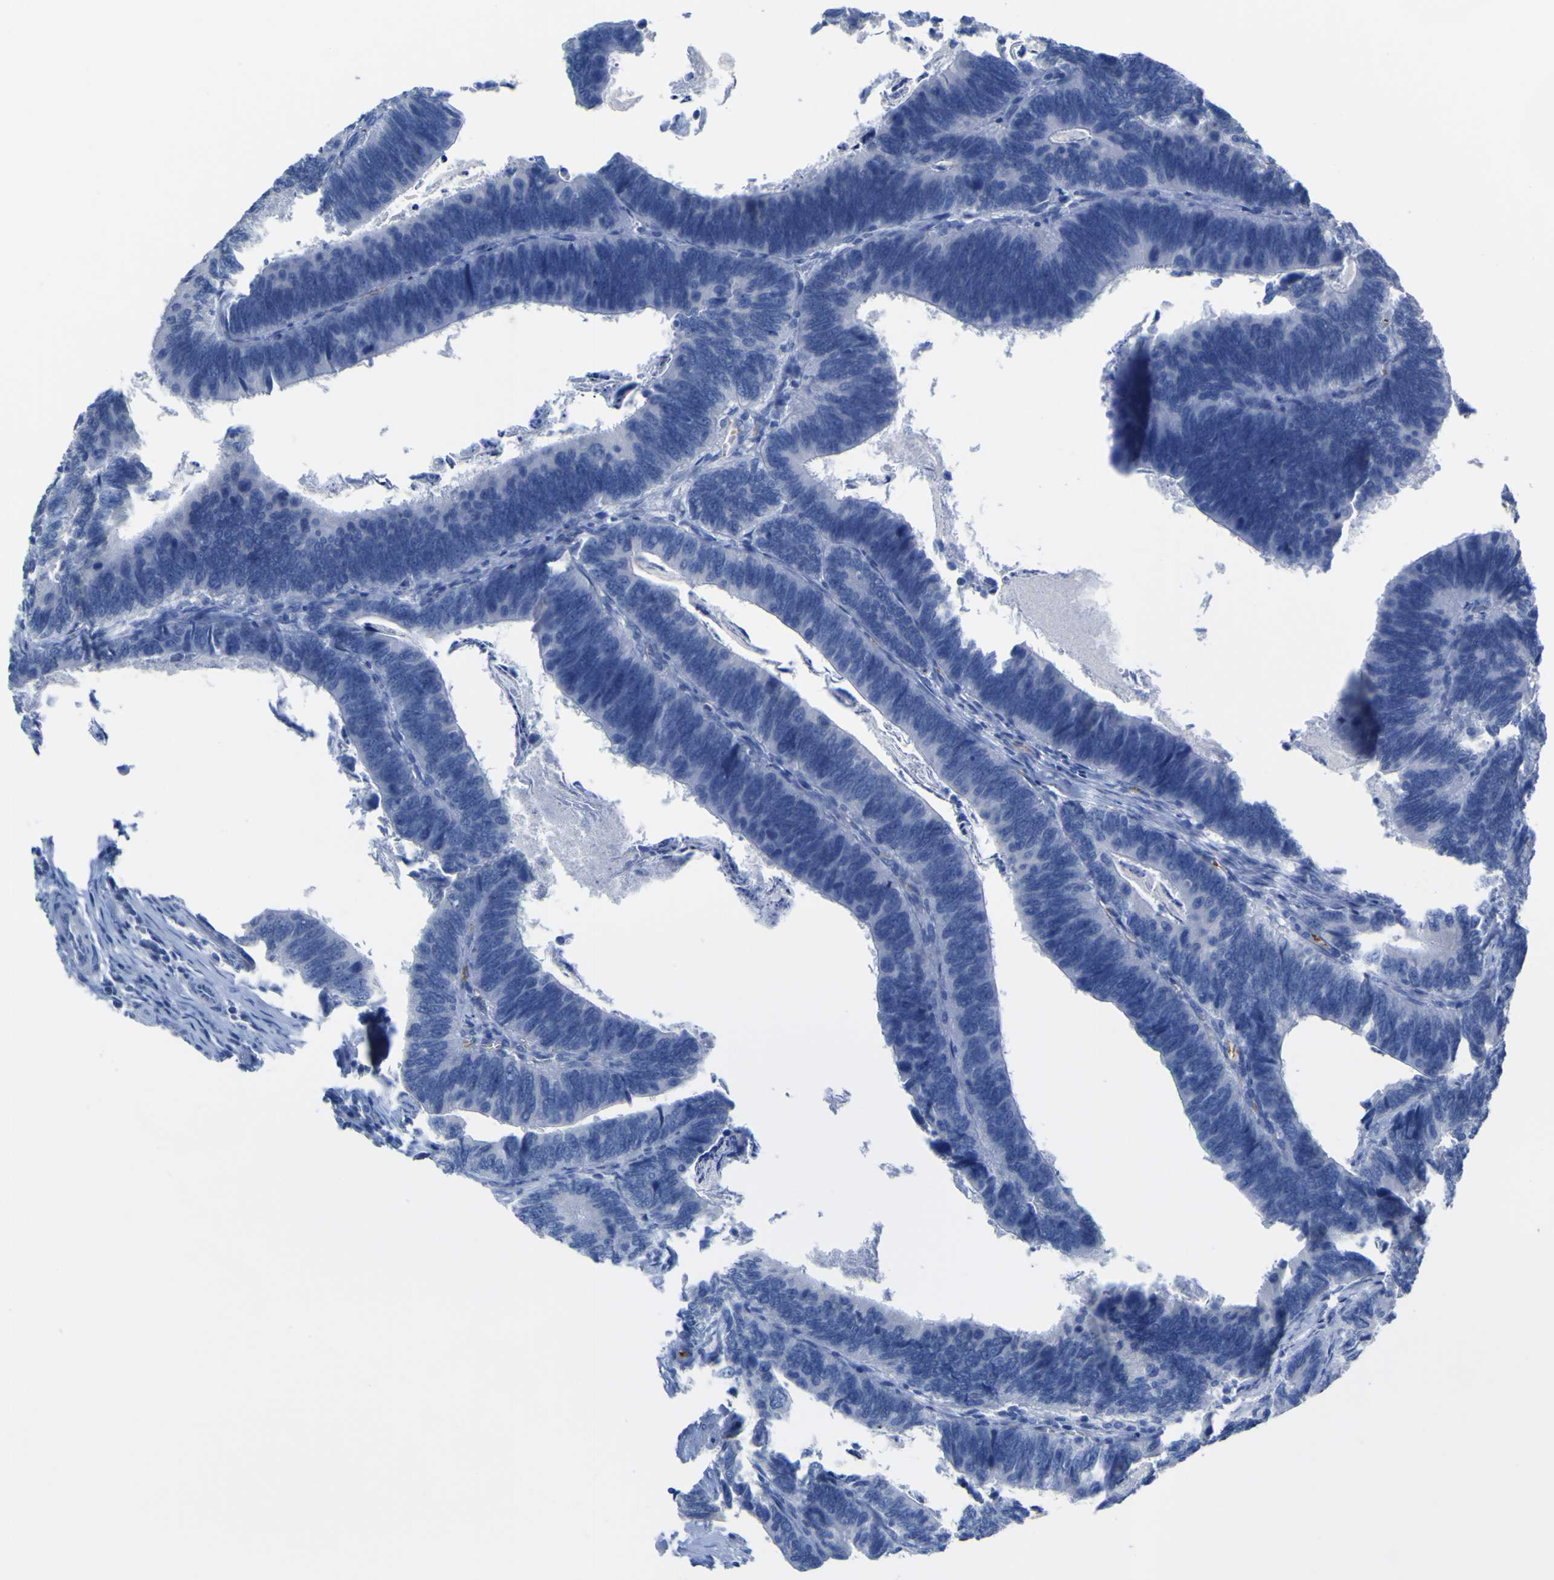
{"staining": {"intensity": "negative", "quantity": "none", "location": "none"}, "tissue": "colorectal cancer", "cell_type": "Tumor cells", "image_type": "cancer", "snomed": [{"axis": "morphology", "description": "Adenocarcinoma, NOS"}, {"axis": "topography", "description": "Colon"}], "caption": "A high-resolution micrograph shows immunohistochemistry (IHC) staining of colorectal cancer (adenocarcinoma), which demonstrates no significant positivity in tumor cells.", "gene": "GCM1", "patient": {"sex": "male", "age": 72}}